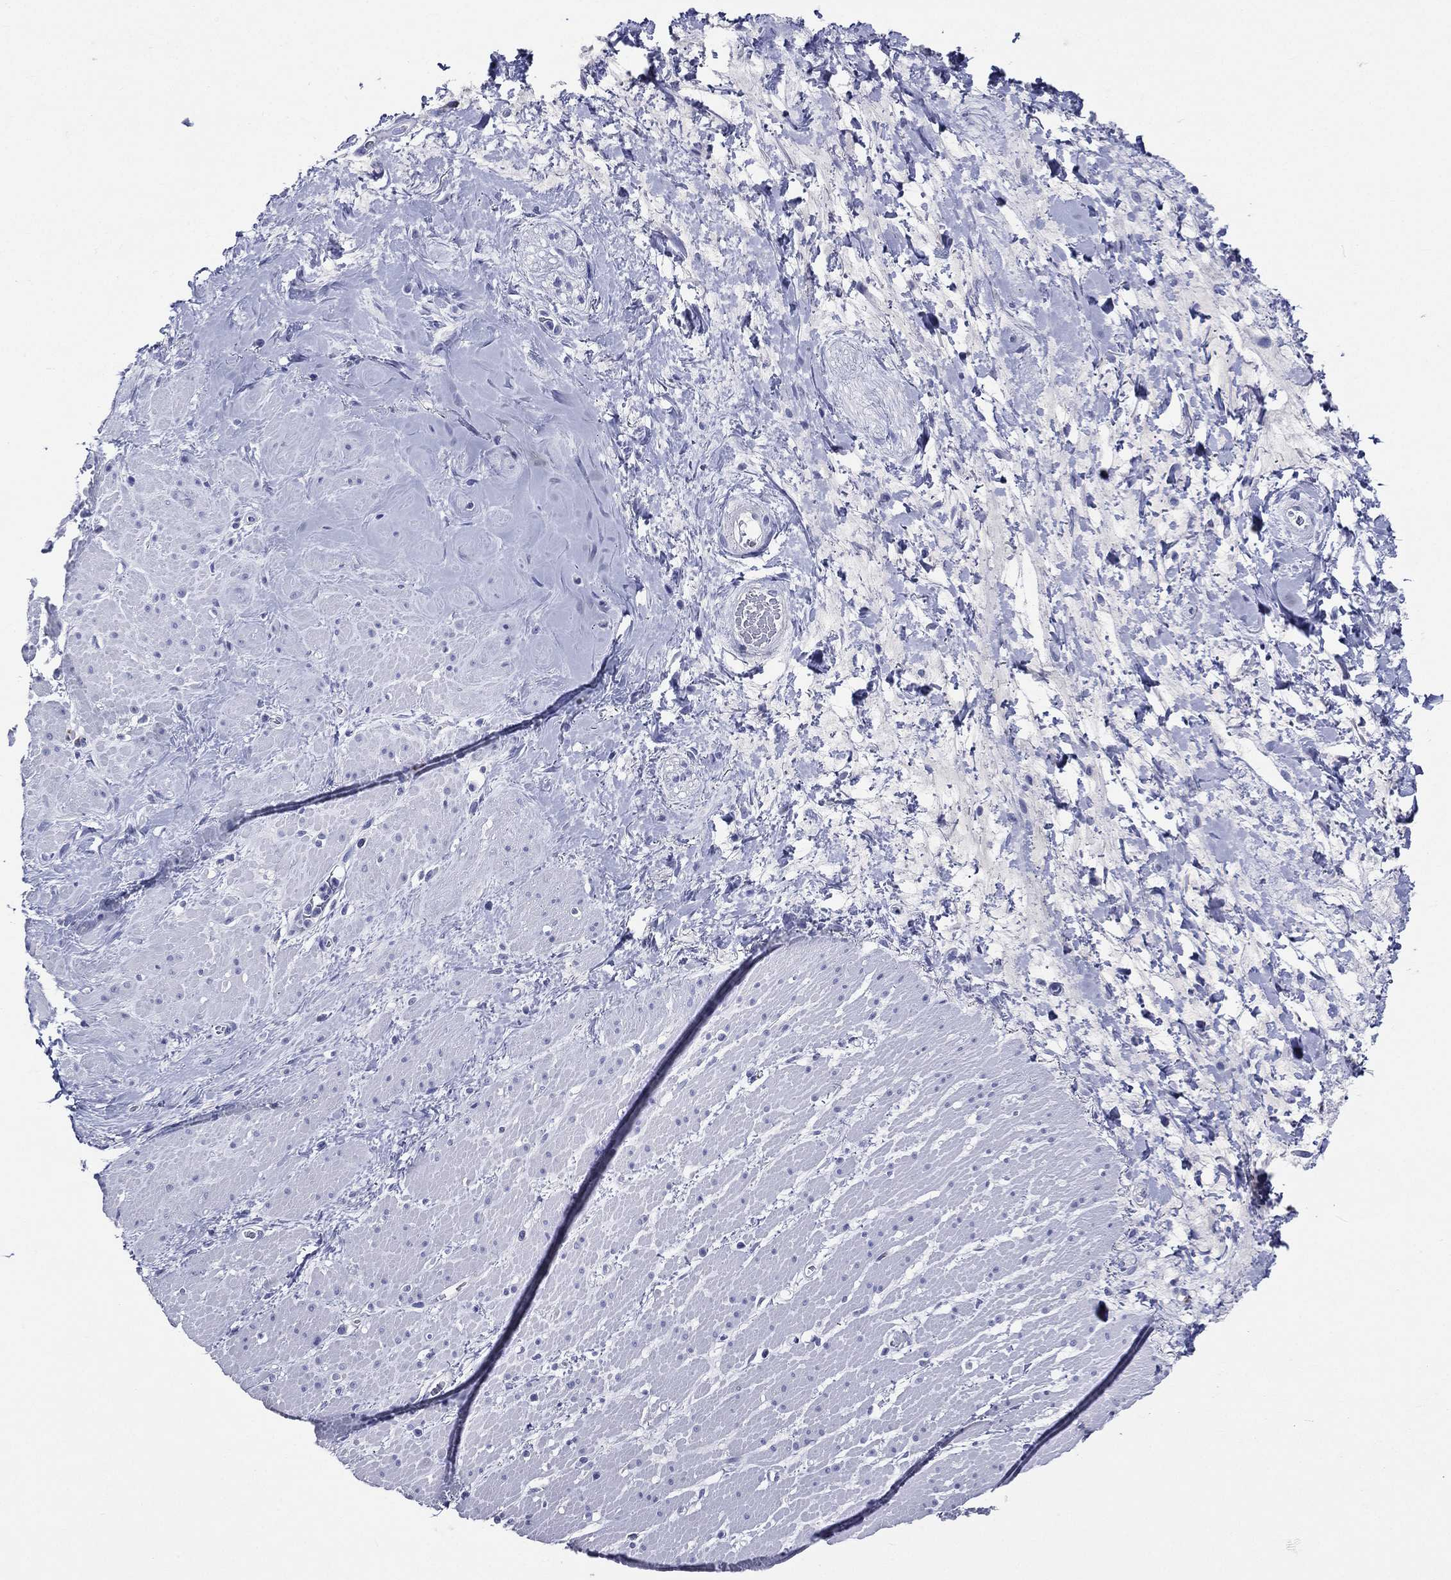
{"staining": {"intensity": "negative", "quantity": "none", "location": "none"}, "tissue": "smooth muscle", "cell_type": "Smooth muscle cells", "image_type": "normal", "snomed": [{"axis": "morphology", "description": "Normal tissue, NOS"}, {"axis": "topography", "description": "Soft tissue"}, {"axis": "topography", "description": "Smooth muscle"}], "caption": "The histopathology image demonstrates no significant positivity in smooth muscle cells of smooth muscle.", "gene": "ACE2", "patient": {"sex": "male", "age": 72}}